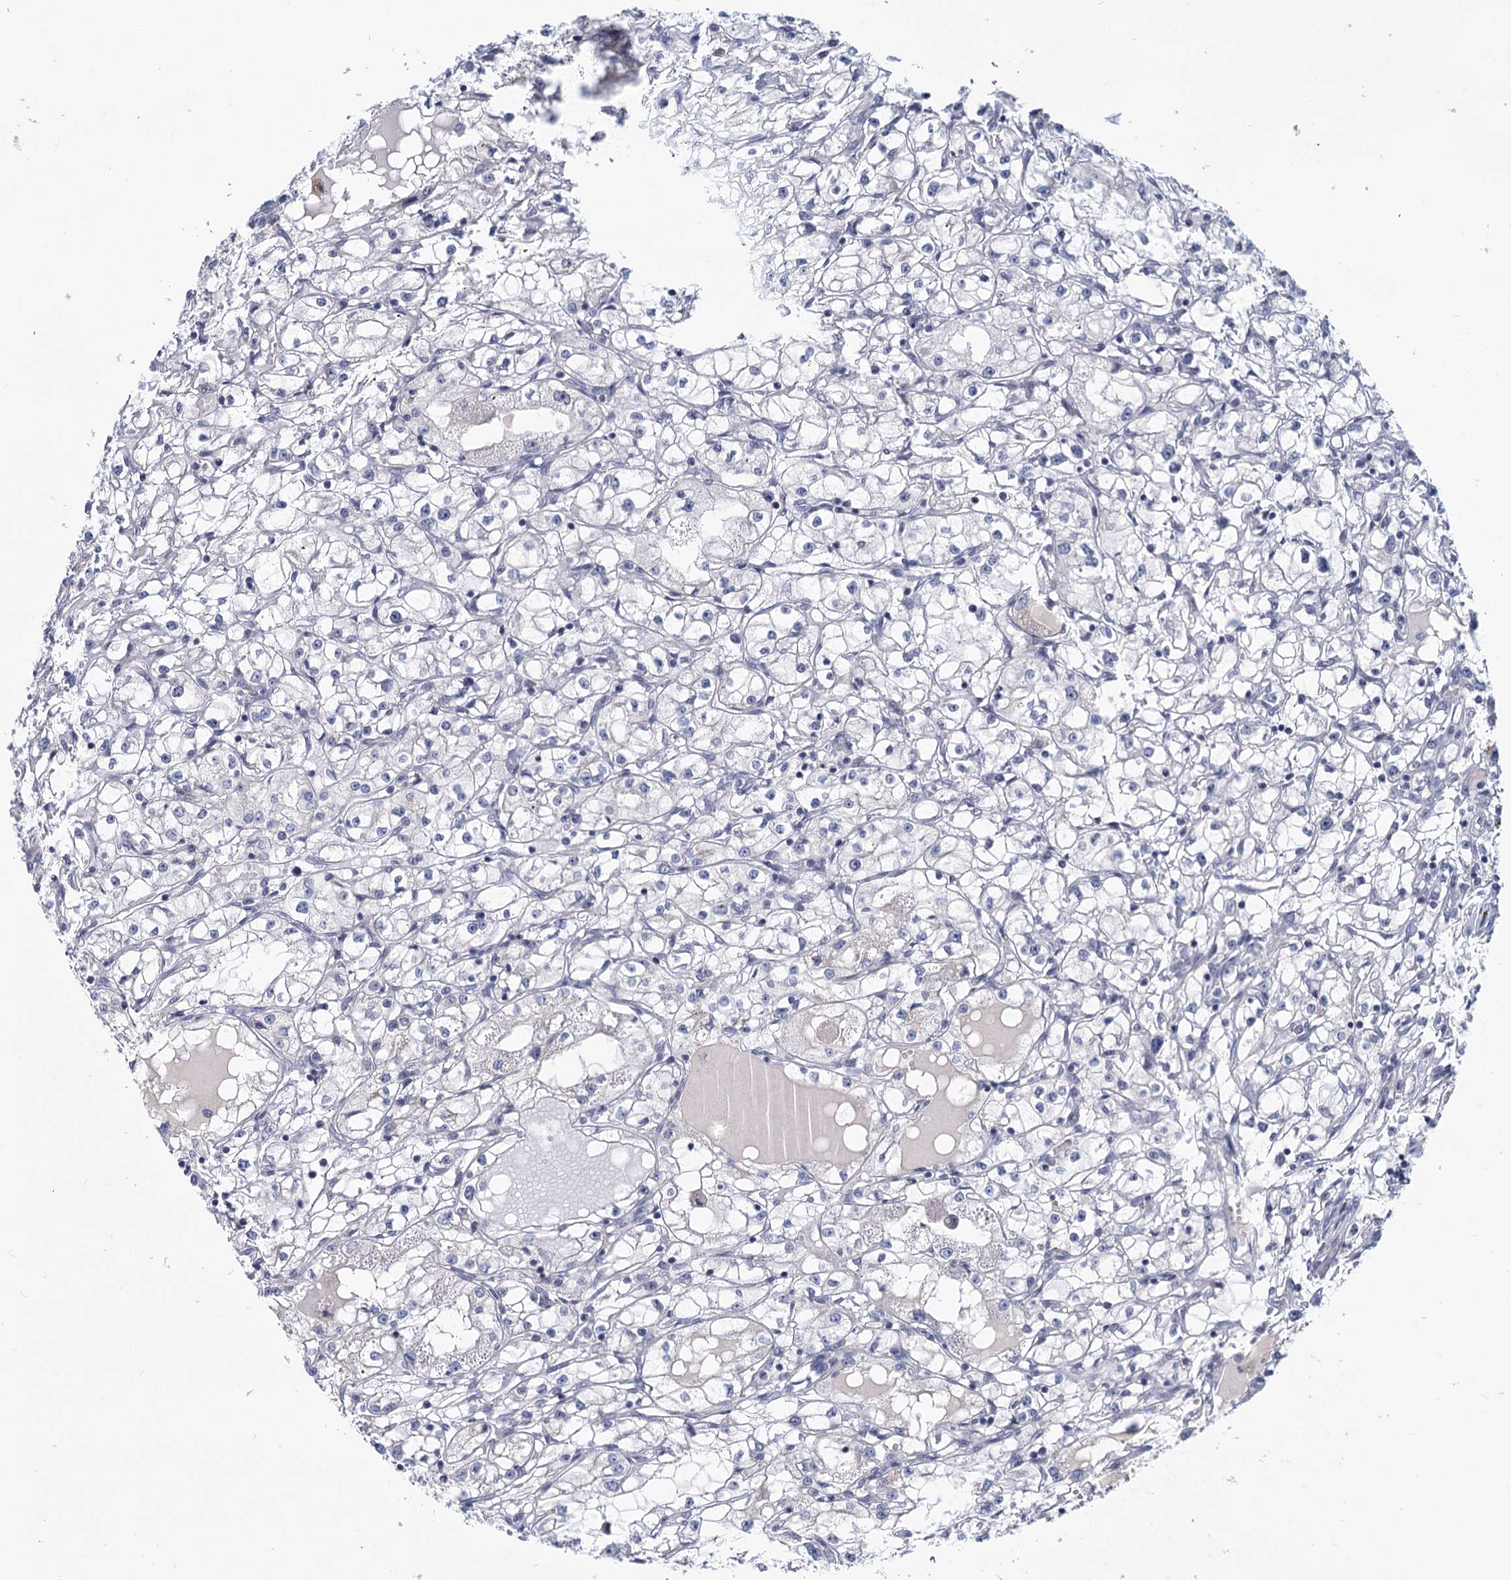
{"staining": {"intensity": "negative", "quantity": "none", "location": "none"}, "tissue": "renal cancer", "cell_type": "Tumor cells", "image_type": "cancer", "snomed": [{"axis": "morphology", "description": "Adenocarcinoma, NOS"}, {"axis": "topography", "description": "Kidney"}], "caption": "IHC image of human renal cancer (adenocarcinoma) stained for a protein (brown), which displays no staining in tumor cells.", "gene": "STAP1", "patient": {"sex": "male", "age": 56}}